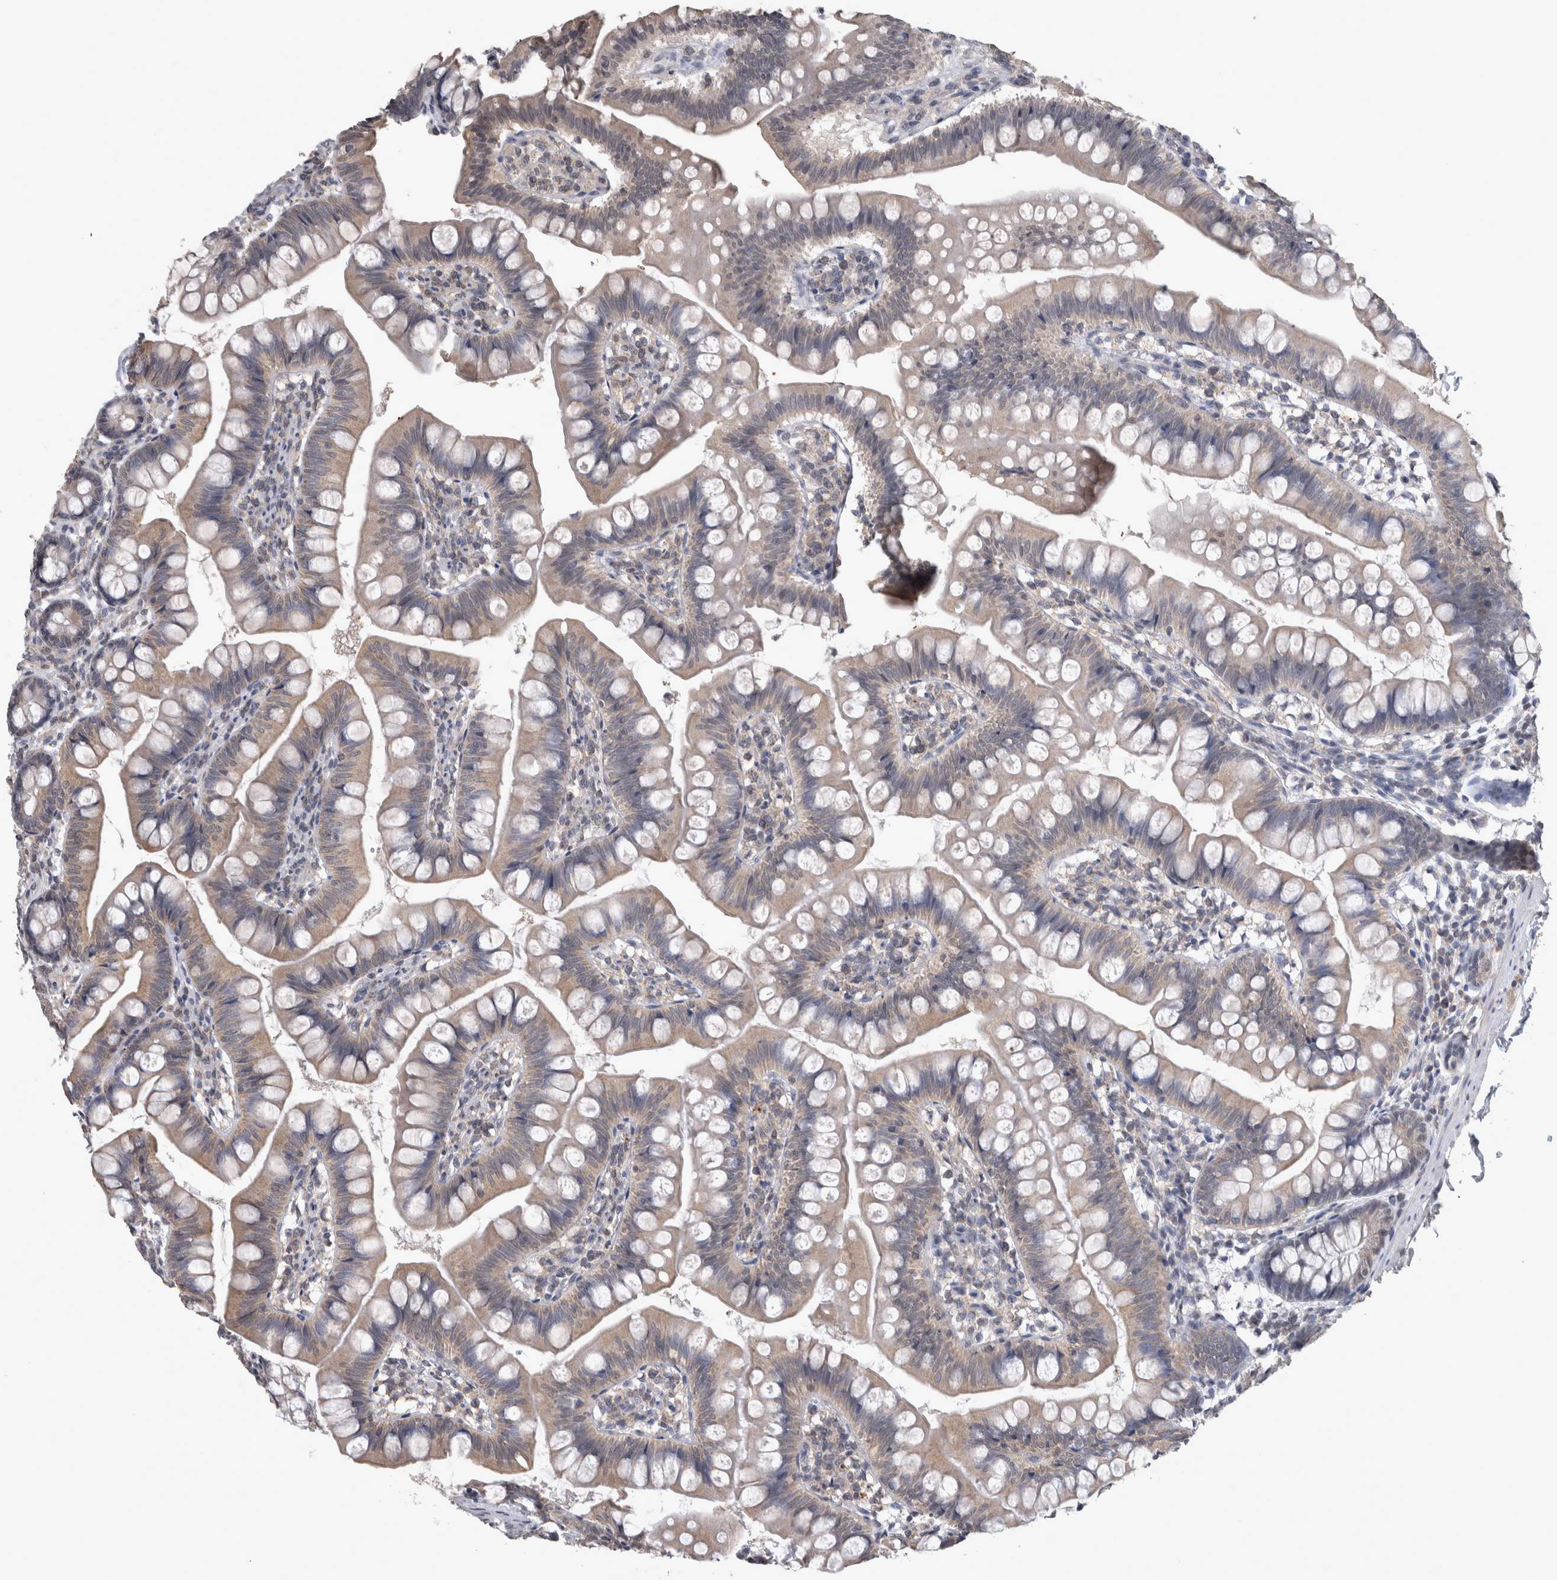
{"staining": {"intensity": "weak", "quantity": ">75%", "location": "cytoplasmic/membranous"}, "tissue": "small intestine", "cell_type": "Glandular cells", "image_type": "normal", "snomed": [{"axis": "morphology", "description": "Normal tissue, NOS"}, {"axis": "topography", "description": "Small intestine"}], "caption": "This micrograph reveals immunohistochemistry staining of unremarkable human small intestine, with low weak cytoplasmic/membranous positivity in about >75% of glandular cells.", "gene": "WNT7A", "patient": {"sex": "male", "age": 7}}